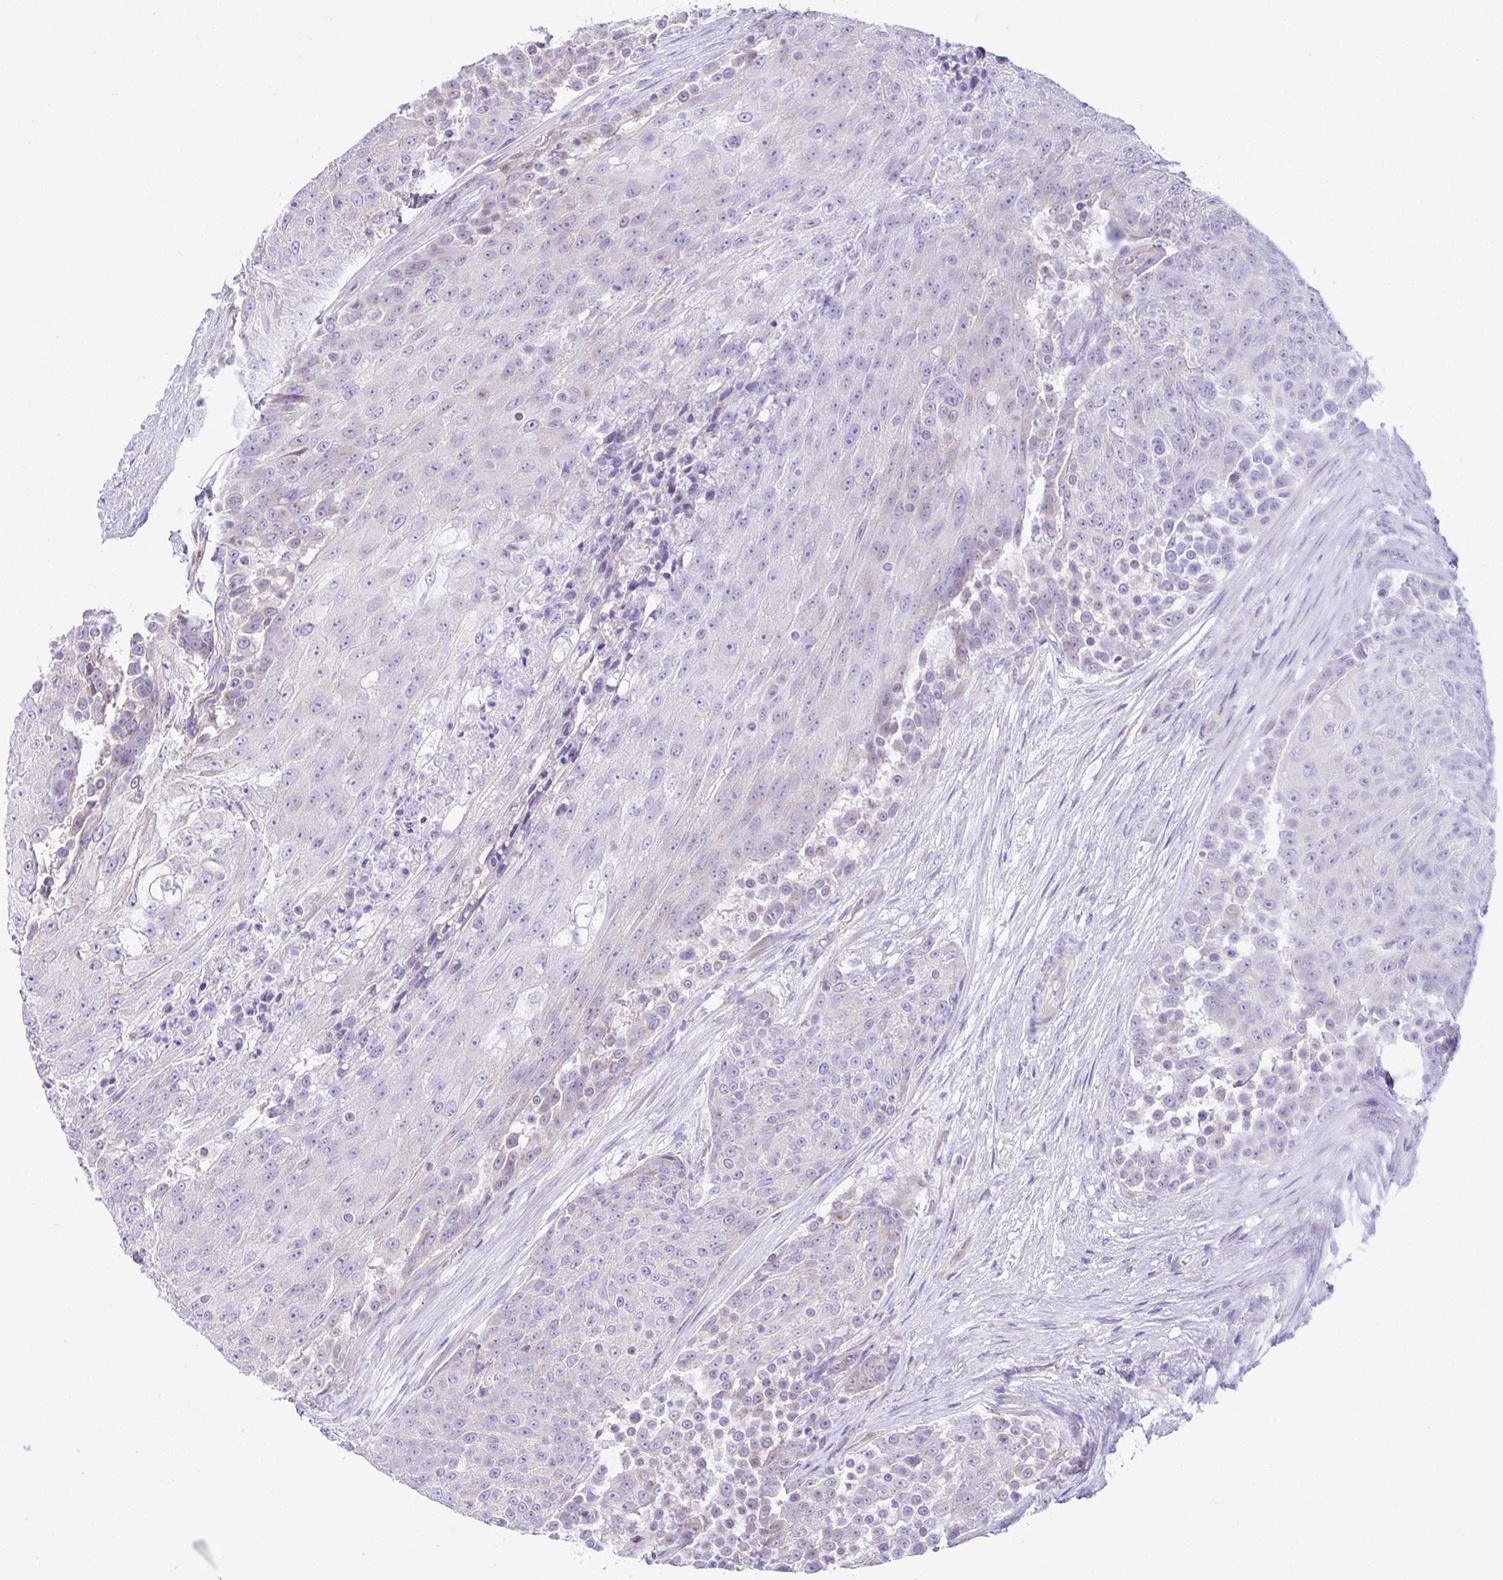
{"staining": {"intensity": "negative", "quantity": "none", "location": "none"}, "tissue": "urothelial cancer", "cell_type": "Tumor cells", "image_type": "cancer", "snomed": [{"axis": "morphology", "description": "Urothelial carcinoma, High grade"}, {"axis": "topography", "description": "Urinary bladder"}], "caption": "Immunohistochemistry (IHC) histopathology image of neoplastic tissue: urothelial cancer stained with DAB reveals no significant protein staining in tumor cells. (Stains: DAB IHC with hematoxylin counter stain, Microscopy: brightfield microscopy at high magnification).", "gene": "FAM177A1", "patient": {"sex": "female", "age": 63}}